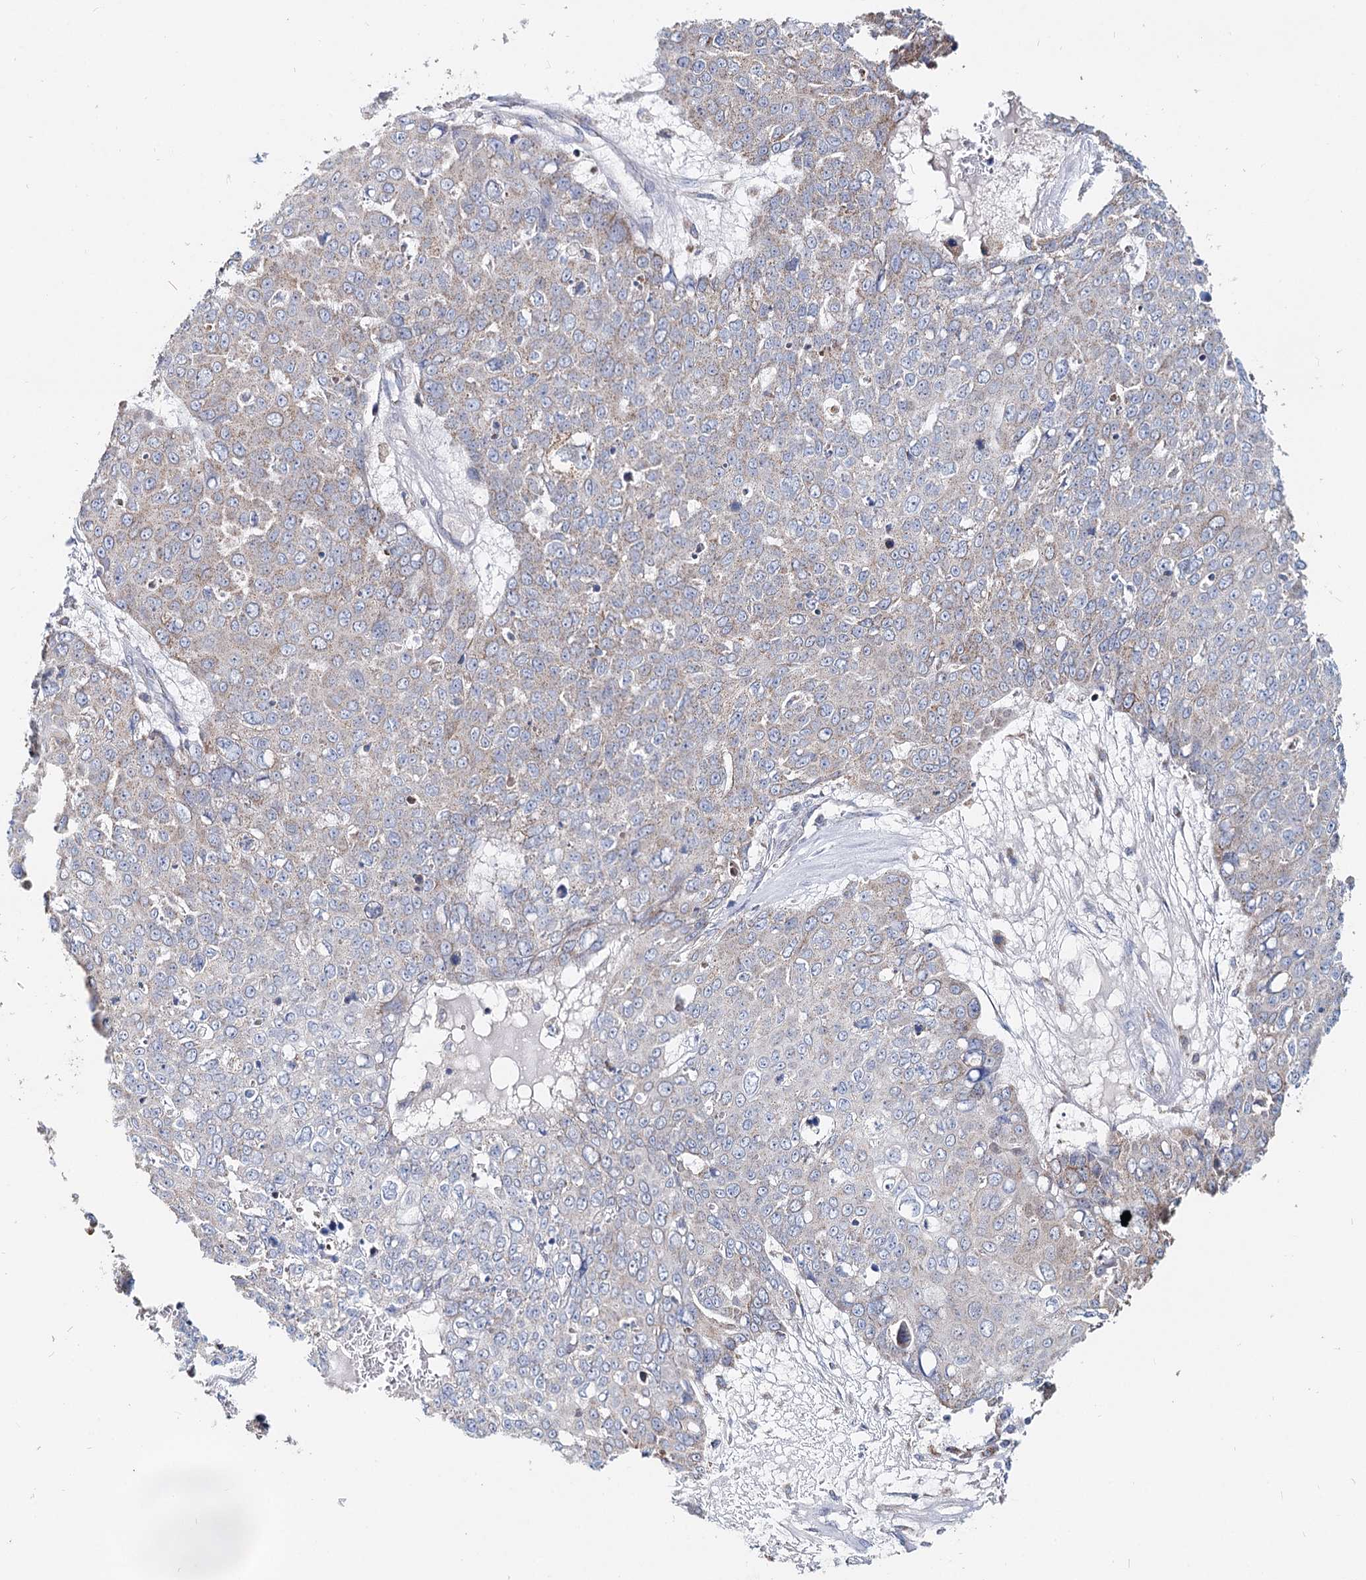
{"staining": {"intensity": "negative", "quantity": "none", "location": "none"}, "tissue": "skin cancer", "cell_type": "Tumor cells", "image_type": "cancer", "snomed": [{"axis": "morphology", "description": "Squamous cell carcinoma, NOS"}, {"axis": "topography", "description": "Skin"}], "caption": "Tumor cells are negative for brown protein staining in squamous cell carcinoma (skin).", "gene": "MCCC2", "patient": {"sex": "male", "age": 71}}